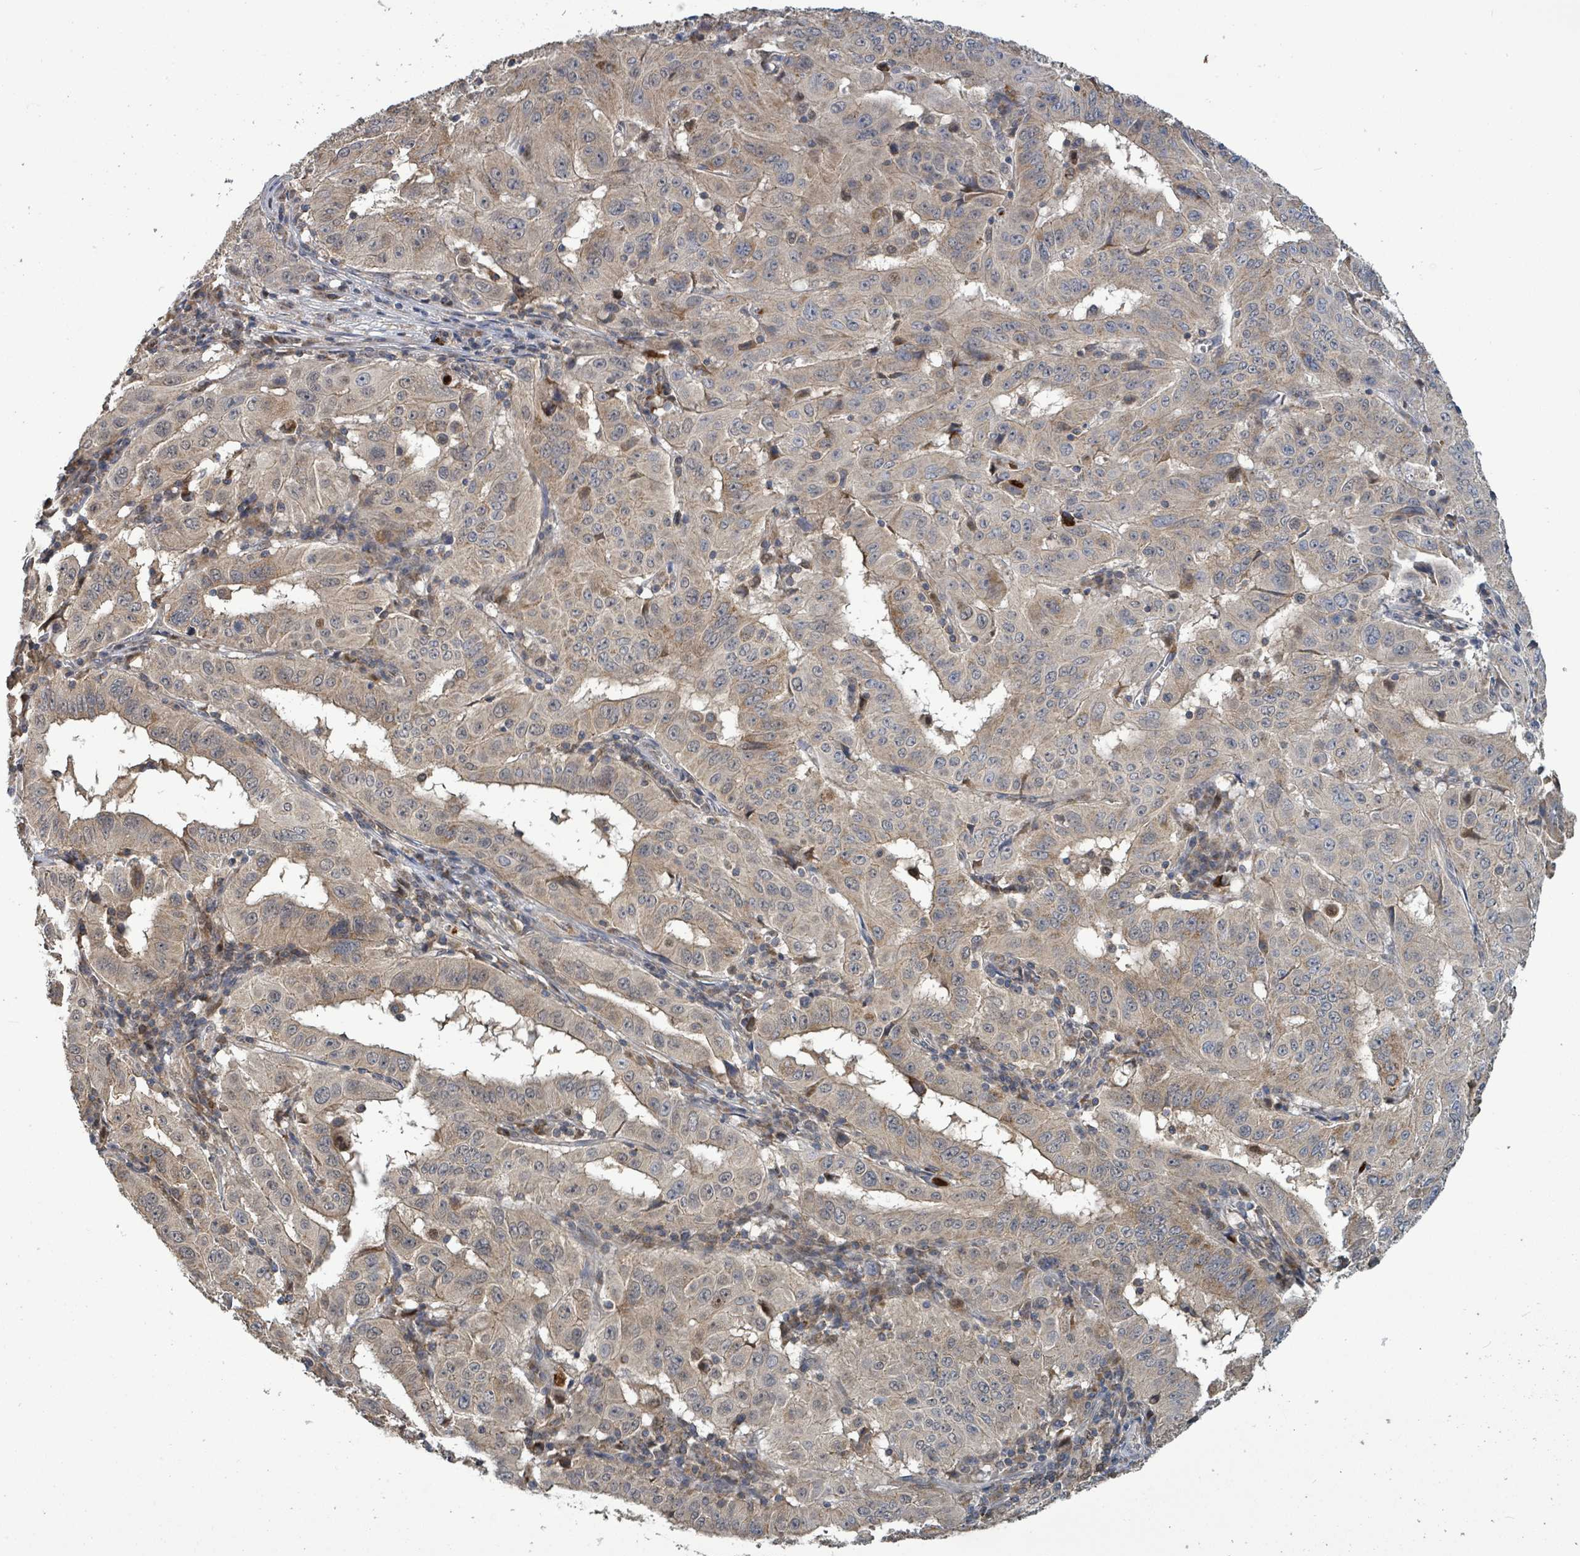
{"staining": {"intensity": "weak", "quantity": ">75%", "location": "cytoplasmic/membranous"}, "tissue": "pancreatic cancer", "cell_type": "Tumor cells", "image_type": "cancer", "snomed": [{"axis": "morphology", "description": "Adenocarcinoma, NOS"}, {"axis": "topography", "description": "Pancreas"}], "caption": "Tumor cells display low levels of weak cytoplasmic/membranous staining in approximately >75% of cells in pancreatic cancer (adenocarcinoma).", "gene": "COQ6", "patient": {"sex": "male", "age": 63}}